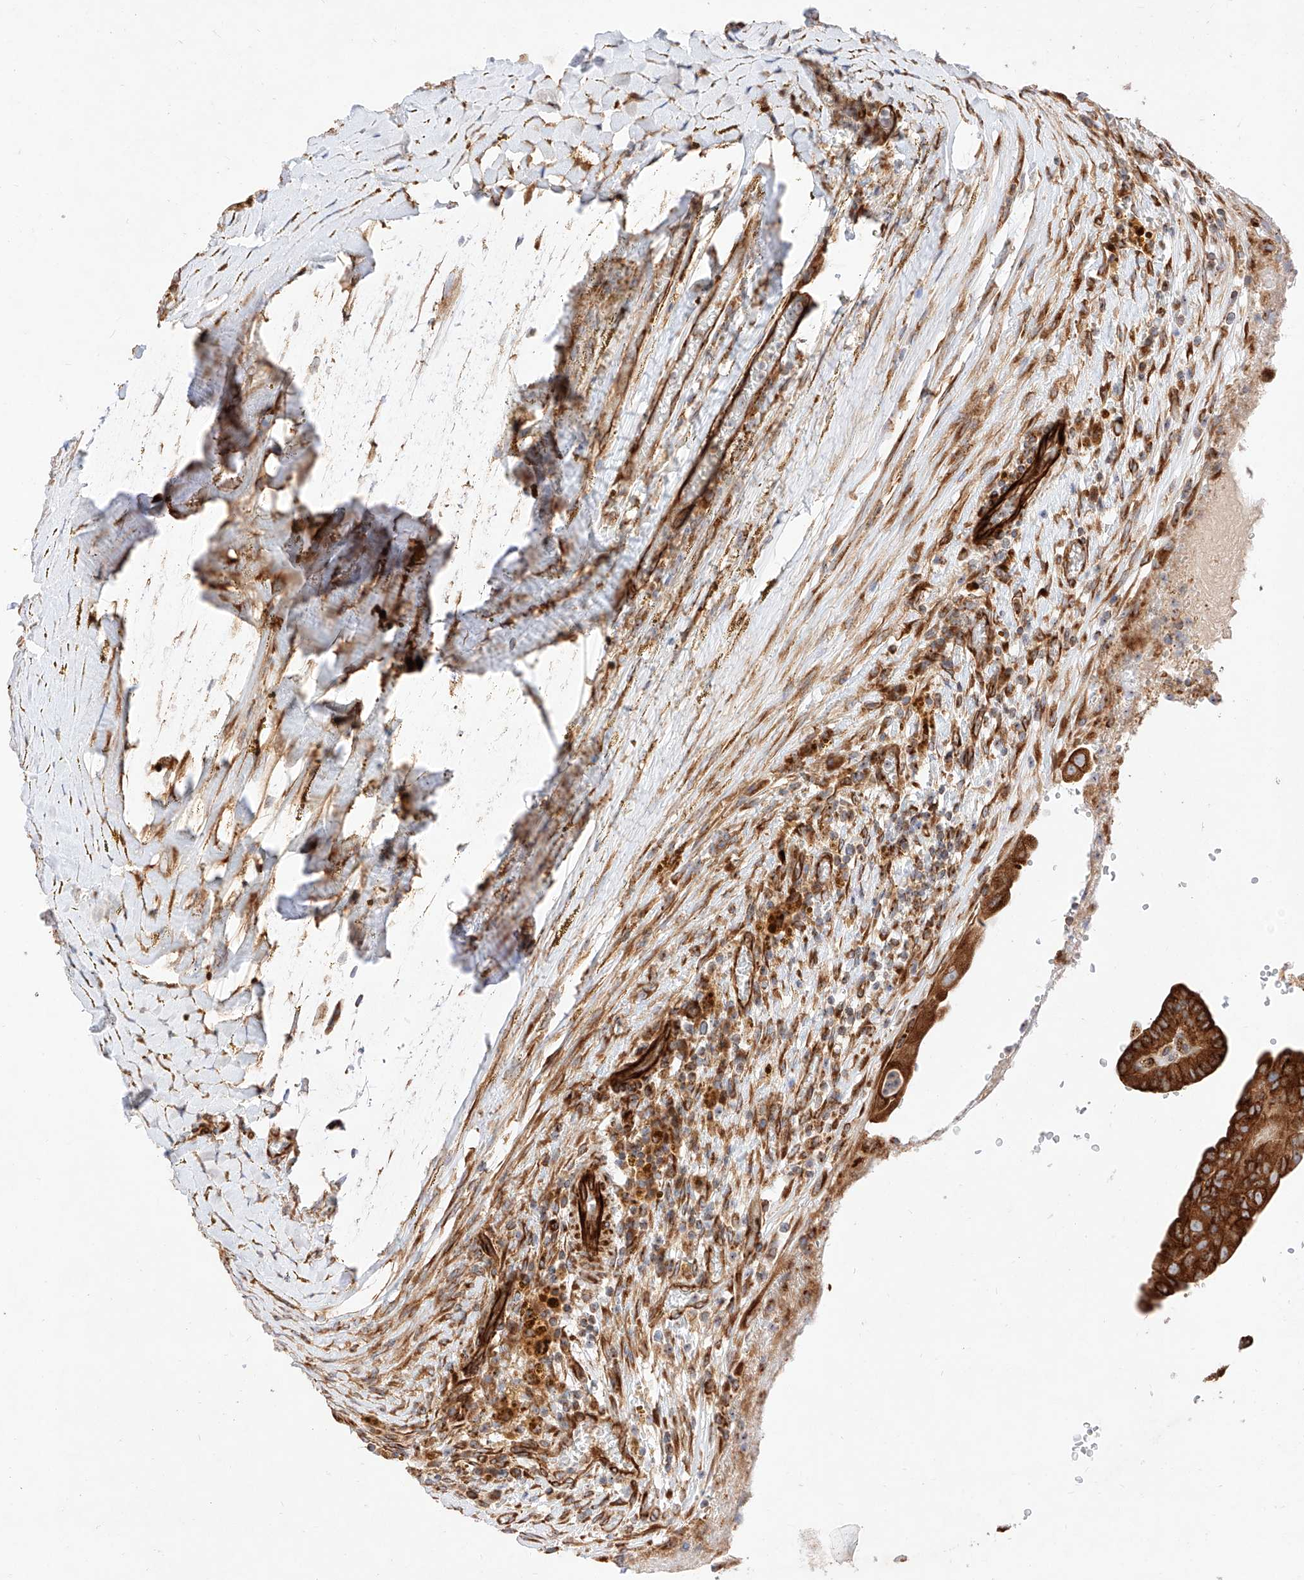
{"staining": {"intensity": "strong", "quantity": ">75%", "location": "cytoplasmic/membranous"}, "tissue": "thyroid cancer", "cell_type": "Tumor cells", "image_type": "cancer", "snomed": [{"axis": "morphology", "description": "Papillary adenocarcinoma, NOS"}, {"axis": "topography", "description": "Thyroid gland"}], "caption": "A high amount of strong cytoplasmic/membranous positivity is seen in about >75% of tumor cells in thyroid cancer (papillary adenocarcinoma) tissue.", "gene": "CSGALNACT2", "patient": {"sex": "male", "age": 77}}